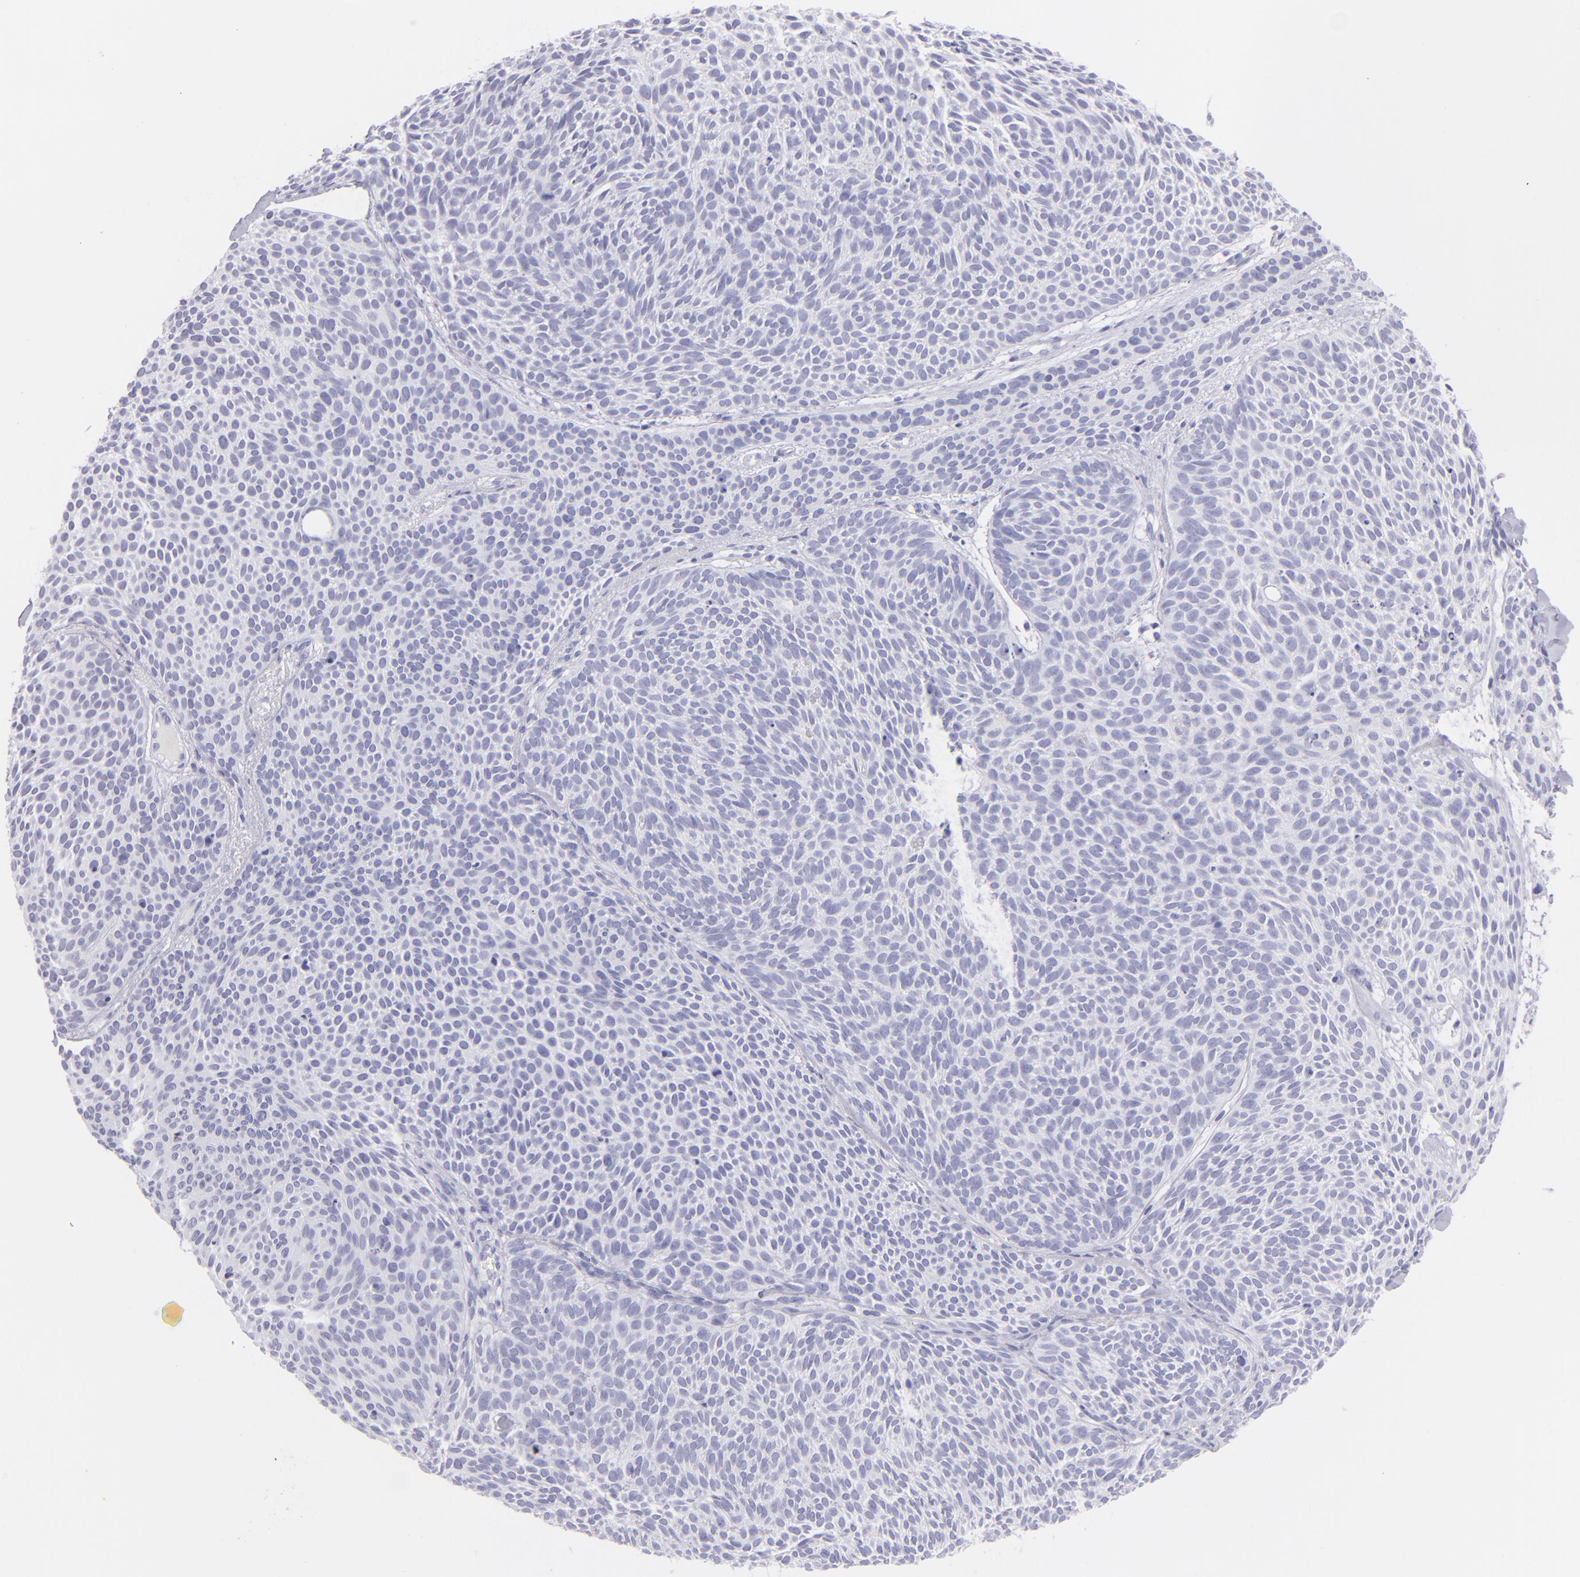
{"staining": {"intensity": "negative", "quantity": "none", "location": "none"}, "tissue": "skin cancer", "cell_type": "Tumor cells", "image_type": "cancer", "snomed": [{"axis": "morphology", "description": "Basal cell carcinoma"}, {"axis": "topography", "description": "Skin"}], "caption": "Image shows no protein staining in tumor cells of skin basal cell carcinoma tissue. Brightfield microscopy of immunohistochemistry (IHC) stained with DAB (brown) and hematoxylin (blue), captured at high magnification.", "gene": "CD72", "patient": {"sex": "male", "age": 84}}